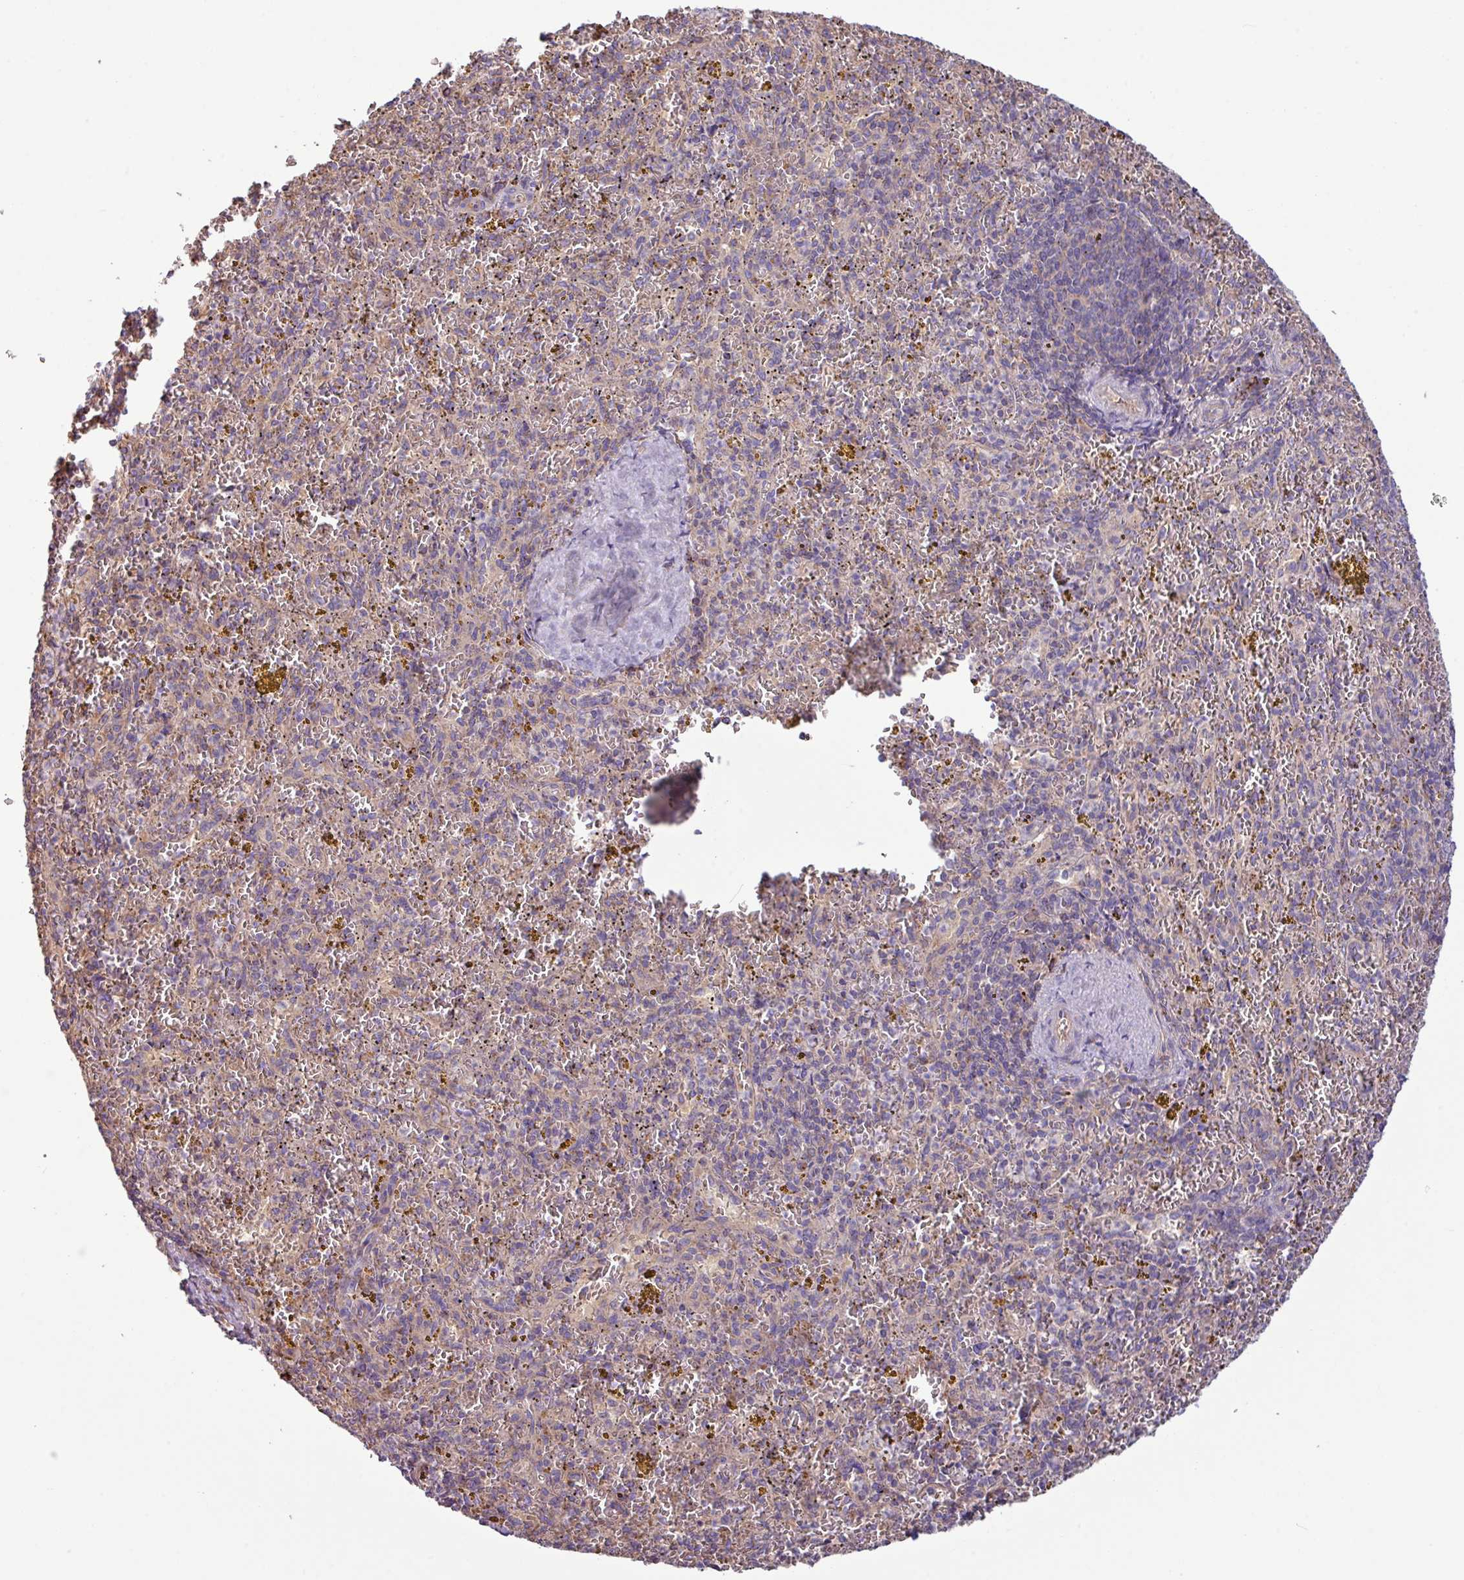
{"staining": {"intensity": "weak", "quantity": "25%-75%", "location": "cytoplasmic/membranous"}, "tissue": "spleen", "cell_type": "Cells in red pulp", "image_type": "normal", "snomed": [{"axis": "morphology", "description": "Normal tissue, NOS"}, {"axis": "topography", "description": "Spleen"}], "caption": "Spleen was stained to show a protein in brown. There is low levels of weak cytoplasmic/membranous positivity in approximately 25%-75% of cells in red pulp. The staining is performed using DAB (3,3'-diaminobenzidine) brown chromogen to label protein expression. The nuclei are counter-stained blue using hematoxylin.", "gene": "PPM1J", "patient": {"sex": "male", "age": 57}}